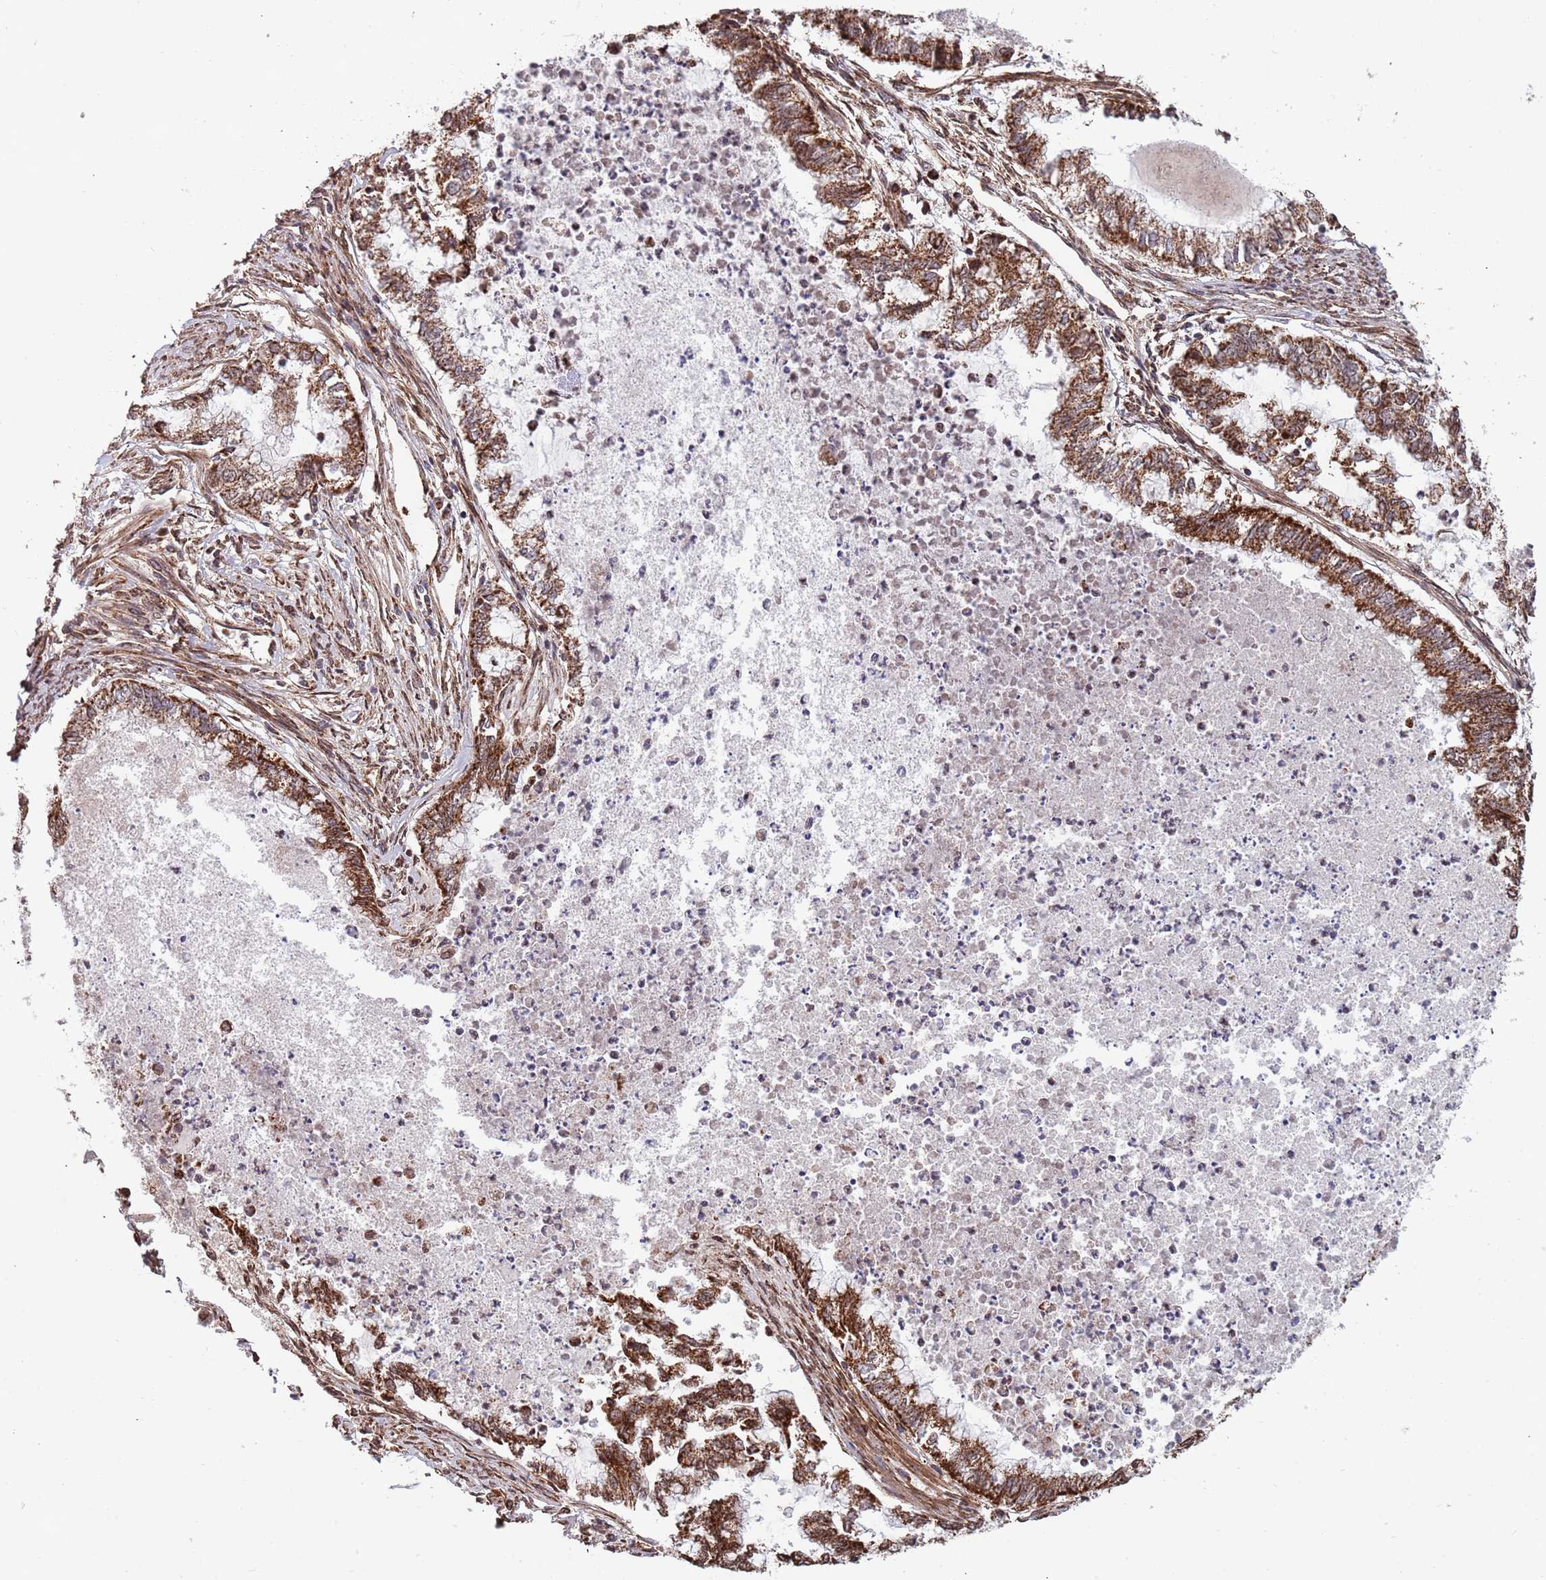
{"staining": {"intensity": "moderate", "quantity": ">75%", "location": "cytoplasmic/membranous"}, "tissue": "endometrial cancer", "cell_type": "Tumor cells", "image_type": "cancer", "snomed": [{"axis": "morphology", "description": "Adenocarcinoma, NOS"}, {"axis": "topography", "description": "Endometrium"}], "caption": "About >75% of tumor cells in endometrial adenocarcinoma show moderate cytoplasmic/membranous protein staining as visualized by brown immunohistochemical staining.", "gene": "DCHS1", "patient": {"sex": "female", "age": 79}}